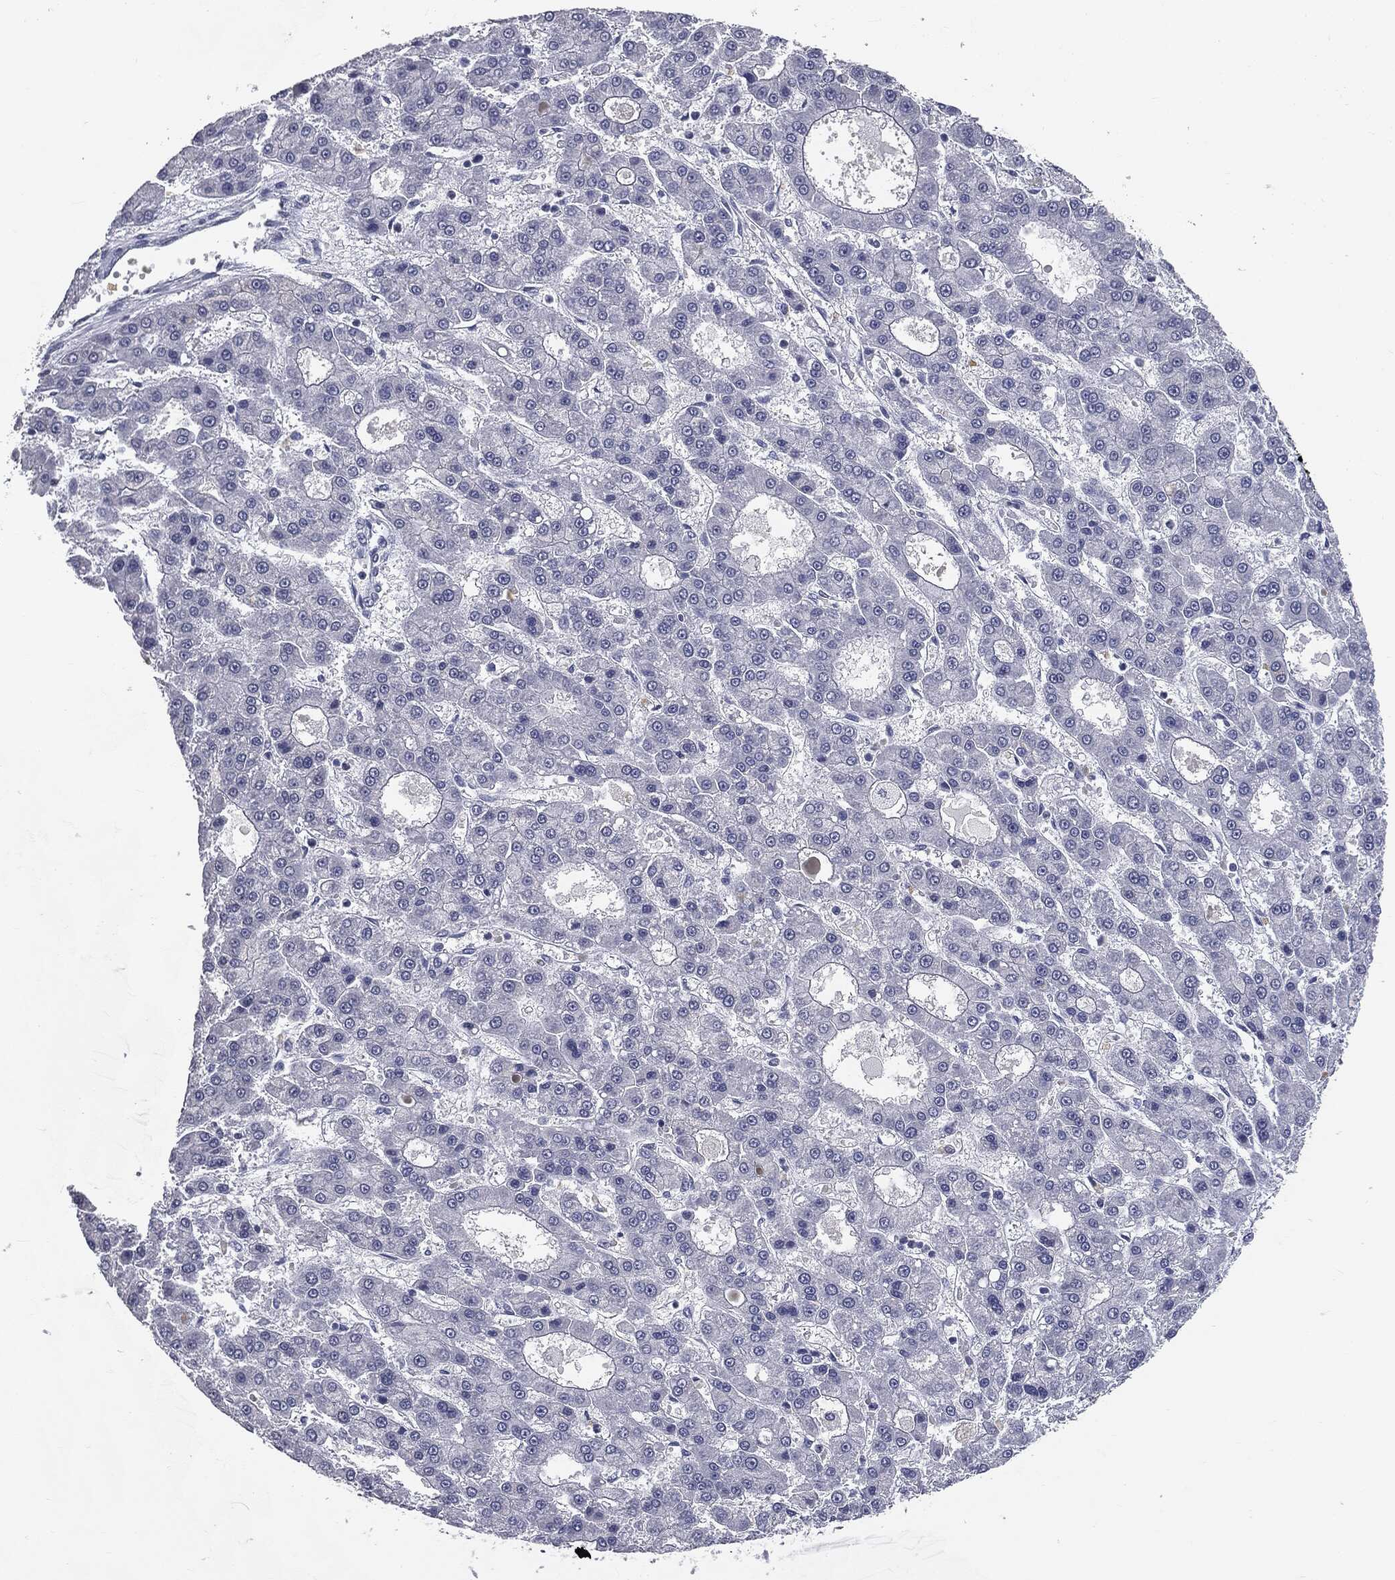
{"staining": {"intensity": "negative", "quantity": "none", "location": "none"}, "tissue": "liver cancer", "cell_type": "Tumor cells", "image_type": "cancer", "snomed": [{"axis": "morphology", "description": "Carcinoma, Hepatocellular, NOS"}, {"axis": "topography", "description": "Liver"}], "caption": "The image reveals no significant expression in tumor cells of liver cancer.", "gene": "AFP", "patient": {"sex": "male", "age": 70}}